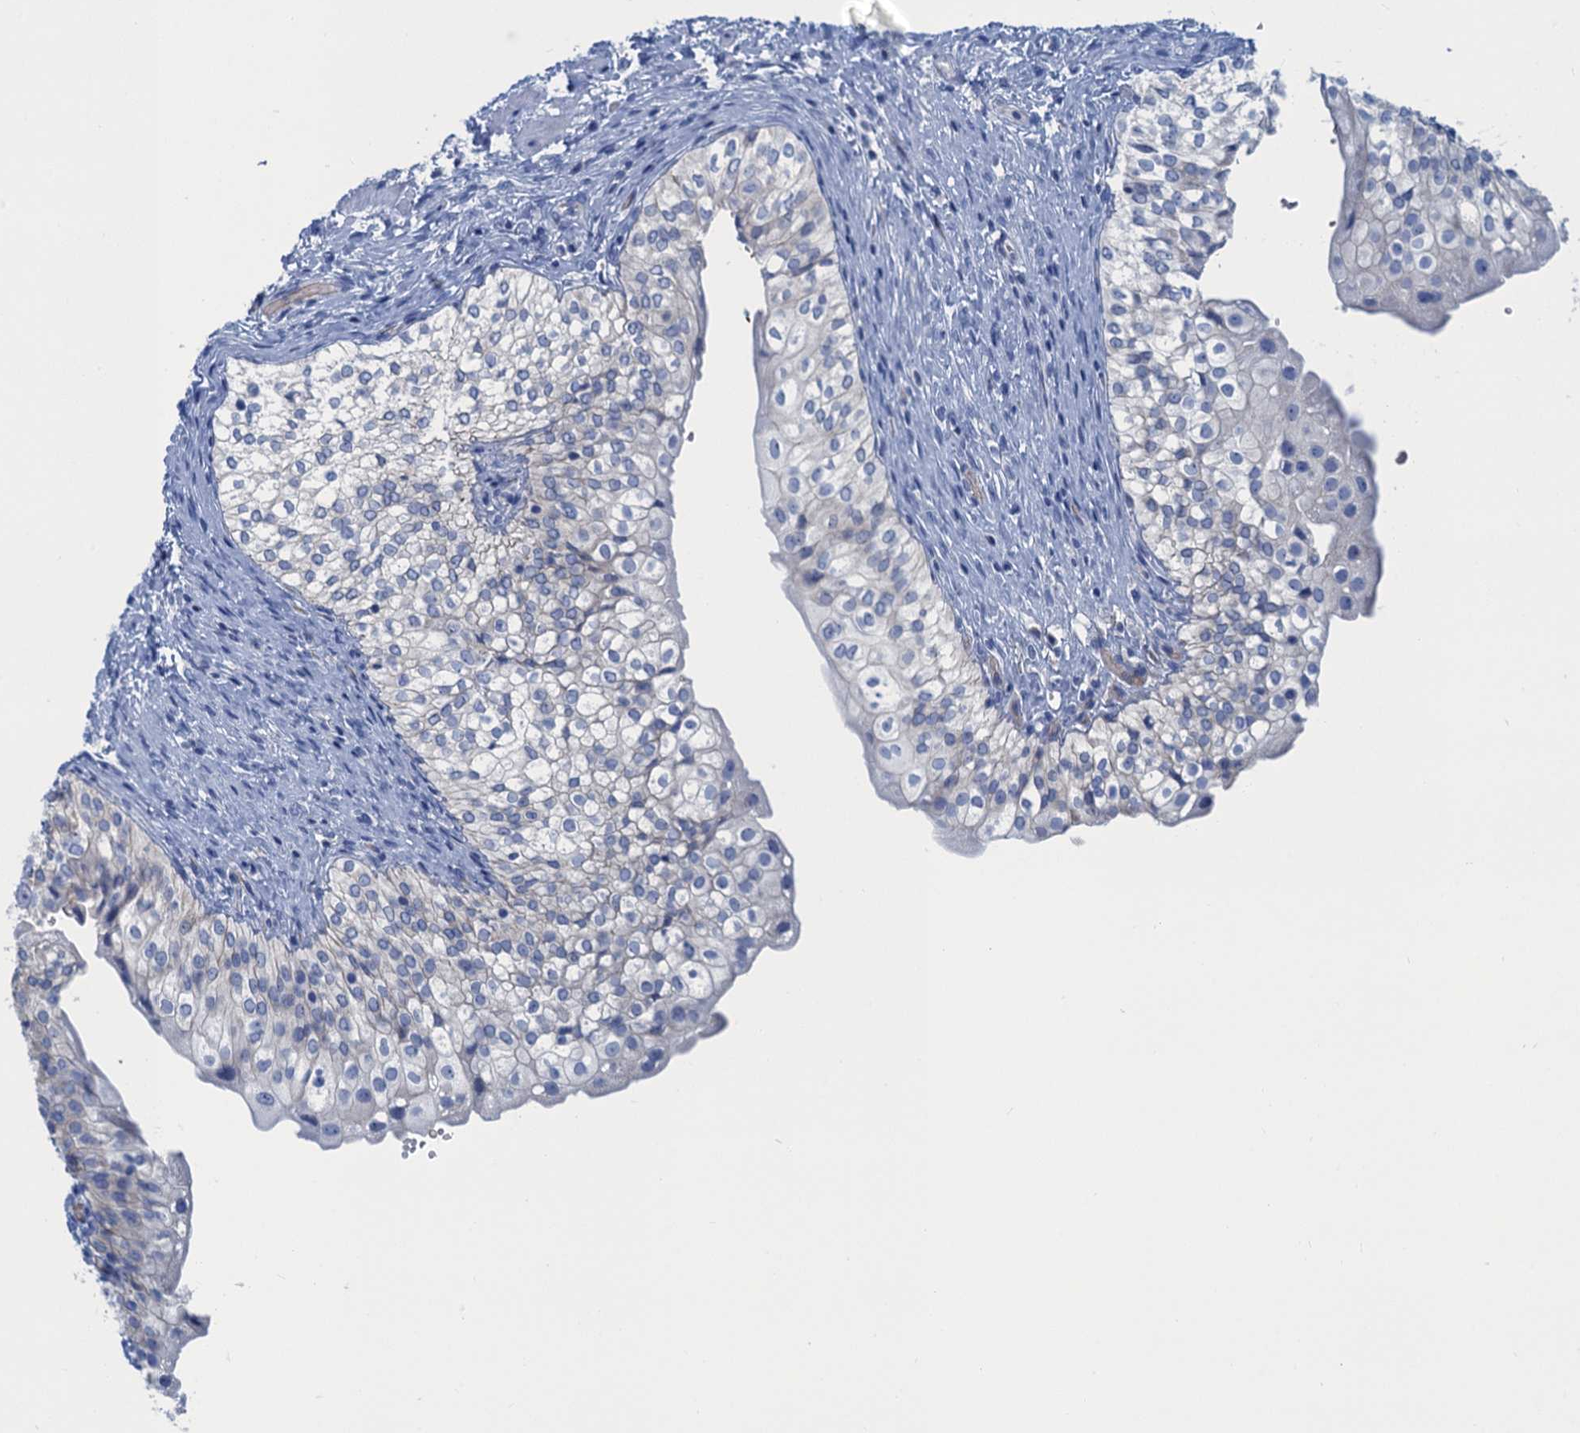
{"staining": {"intensity": "weak", "quantity": "<25%", "location": "cytoplasmic/membranous"}, "tissue": "urinary bladder", "cell_type": "Urothelial cells", "image_type": "normal", "snomed": [{"axis": "morphology", "description": "Normal tissue, NOS"}, {"axis": "topography", "description": "Urinary bladder"}], "caption": "The immunohistochemistry photomicrograph has no significant expression in urothelial cells of urinary bladder. (DAB (3,3'-diaminobenzidine) IHC, high magnification).", "gene": "MYADML2", "patient": {"sex": "male", "age": 55}}